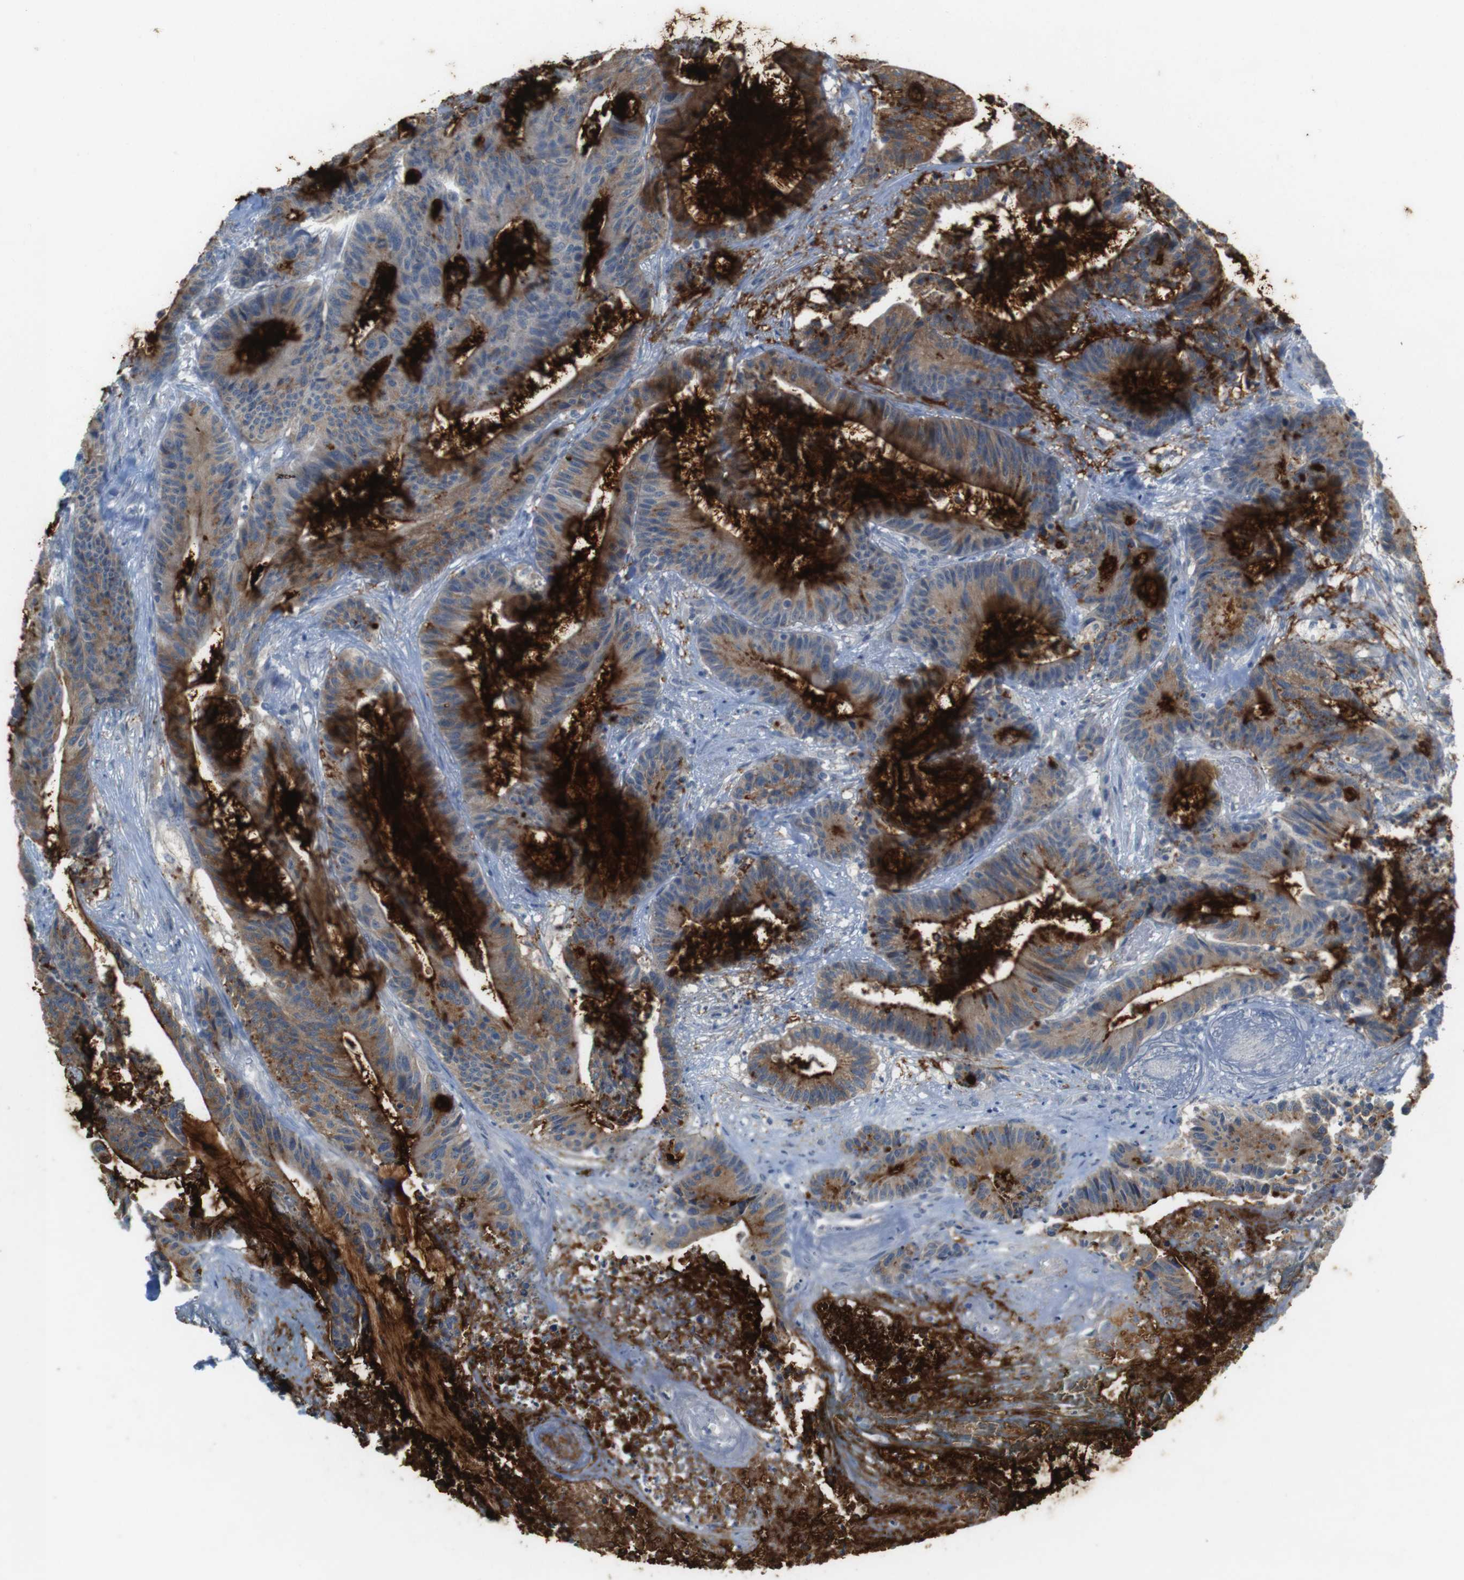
{"staining": {"intensity": "strong", "quantity": "25%-75%", "location": "cytoplasmic/membranous"}, "tissue": "colorectal cancer", "cell_type": "Tumor cells", "image_type": "cancer", "snomed": [{"axis": "morphology", "description": "Adenocarcinoma, NOS"}, {"axis": "topography", "description": "Colon"}], "caption": "A photomicrograph showing strong cytoplasmic/membranous expression in approximately 25%-75% of tumor cells in colorectal adenocarcinoma, as visualized by brown immunohistochemical staining.", "gene": "MUC5B", "patient": {"sex": "female", "age": 84}}